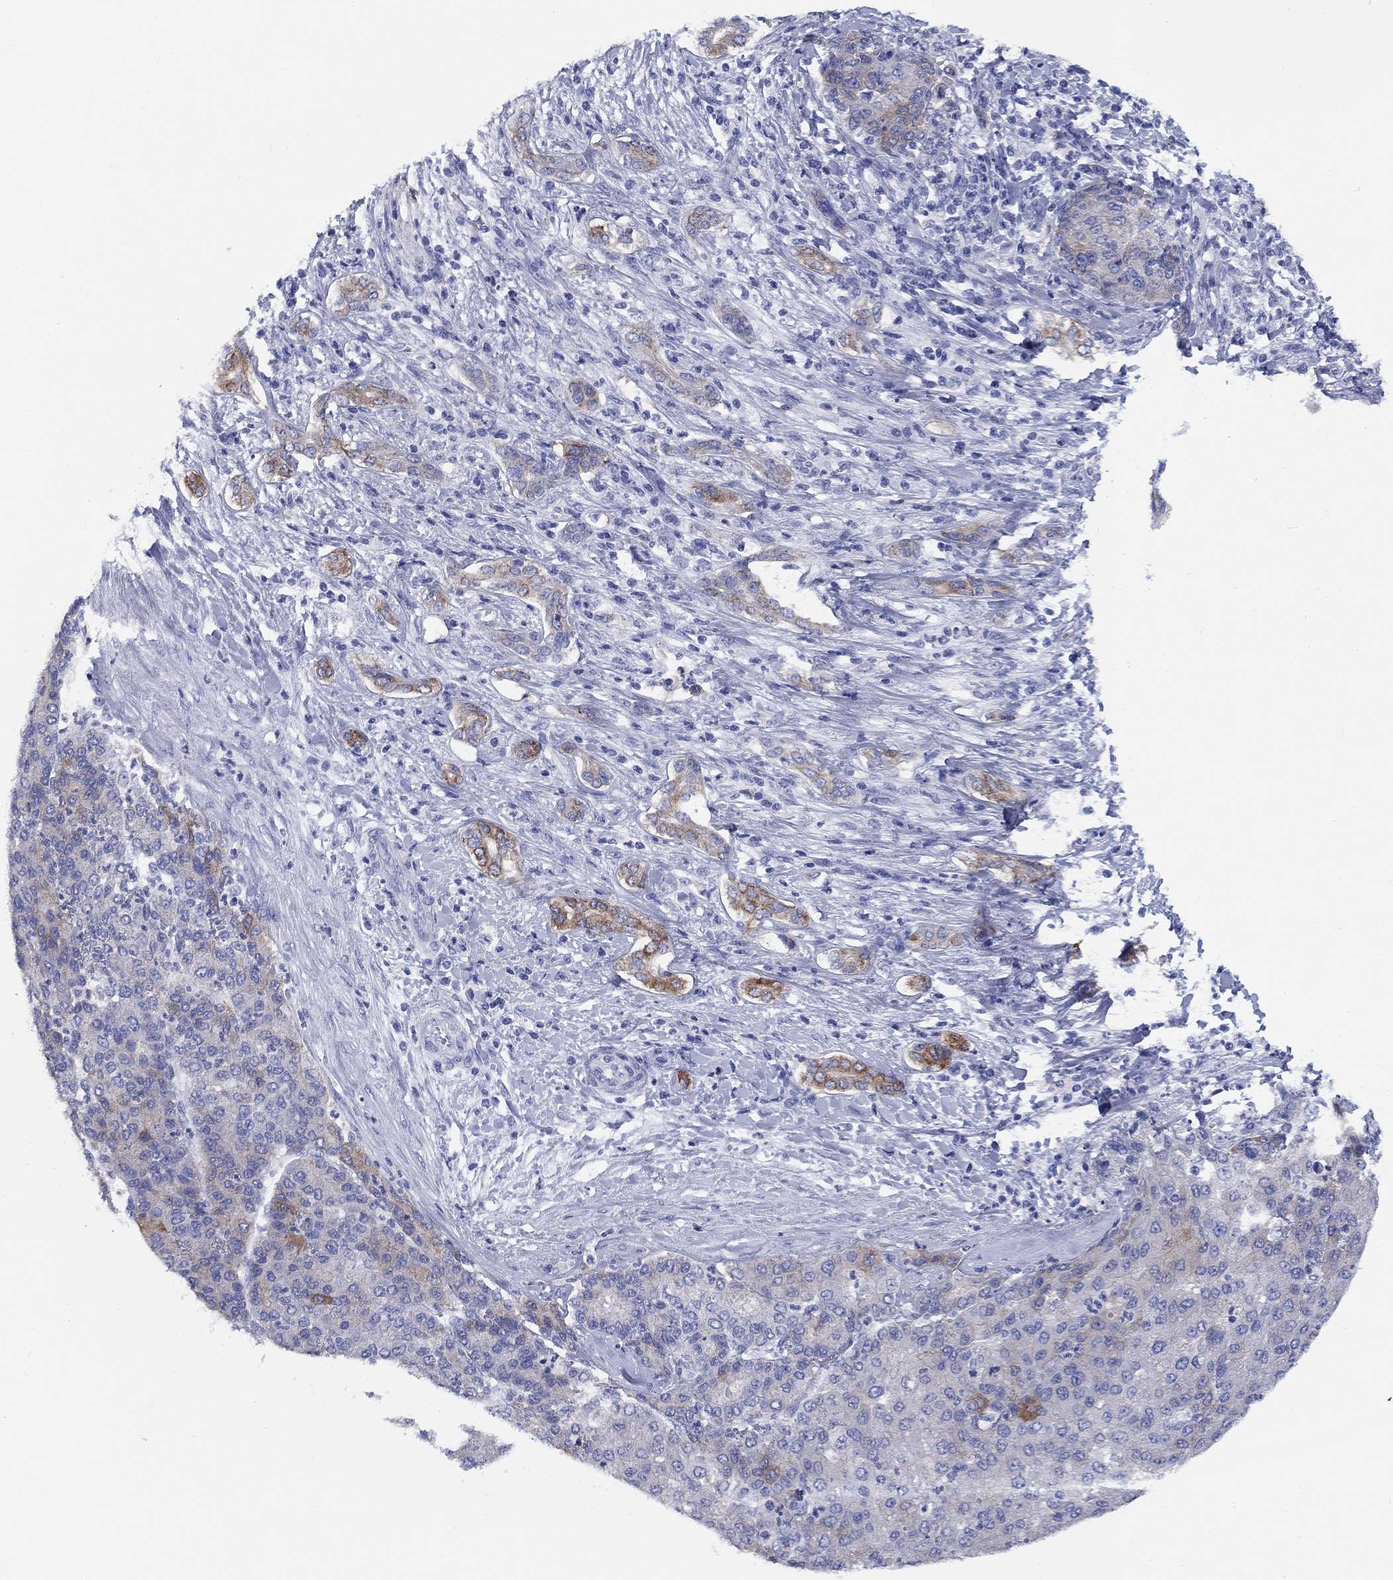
{"staining": {"intensity": "negative", "quantity": "none", "location": "none"}, "tissue": "liver cancer", "cell_type": "Tumor cells", "image_type": "cancer", "snomed": [{"axis": "morphology", "description": "Carcinoma, Hepatocellular, NOS"}, {"axis": "topography", "description": "Liver"}], "caption": "Tumor cells show no significant expression in hepatocellular carcinoma (liver).", "gene": "RAP1GAP", "patient": {"sex": "male", "age": 65}}